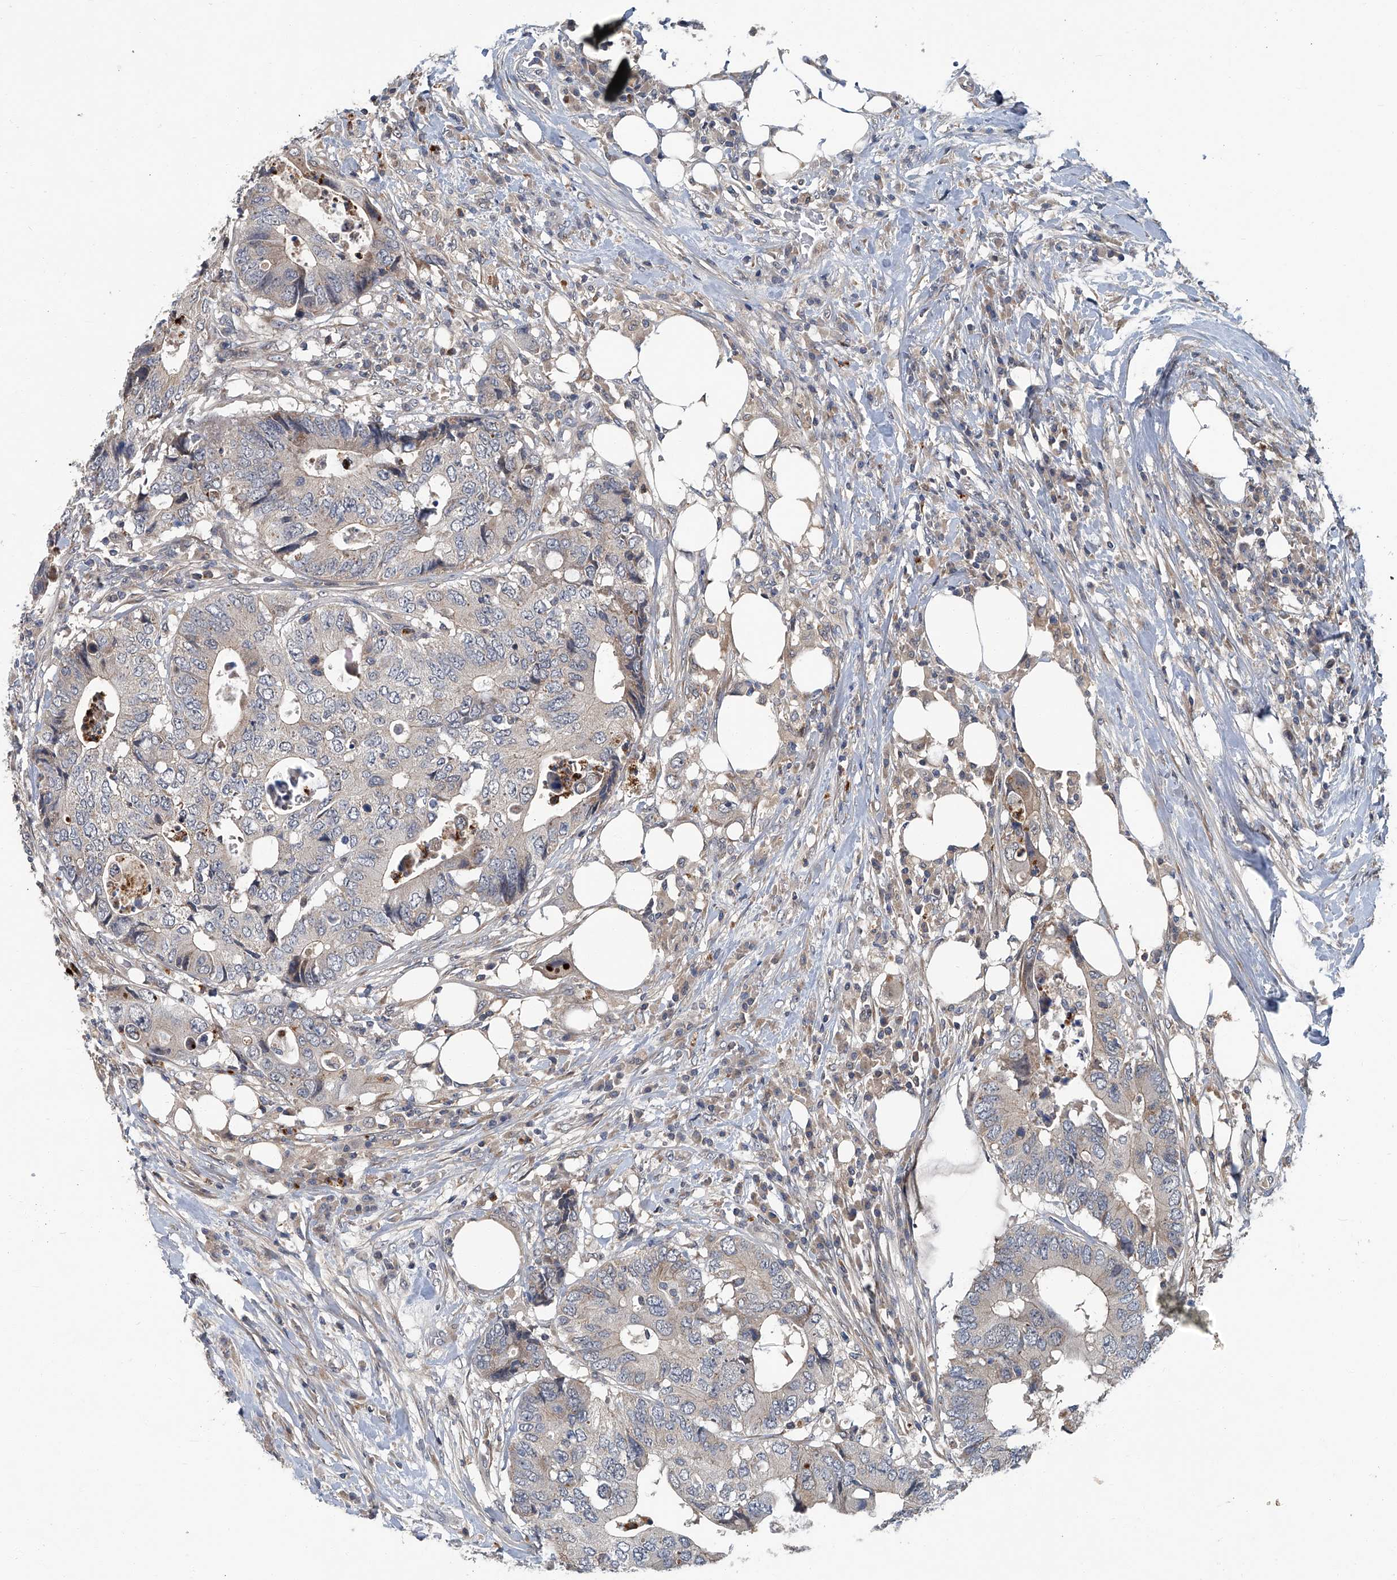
{"staining": {"intensity": "negative", "quantity": "none", "location": "none"}, "tissue": "colorectal cancer", "cell_type": "Tumor cells", "image_type": "cancer", "snomed": [{"axis": "morphology", "description": "Adenocarcinoma, NOS"}, {"axis": "topography", "description": "Colon"}], "caption": "Immunohistochemistry (IHC) of colorectal adenocarcinoma exhibits no positivity in tumor cells.", "gene": "AKNAD1", "patient": {"sex": "male", "age": 71}}